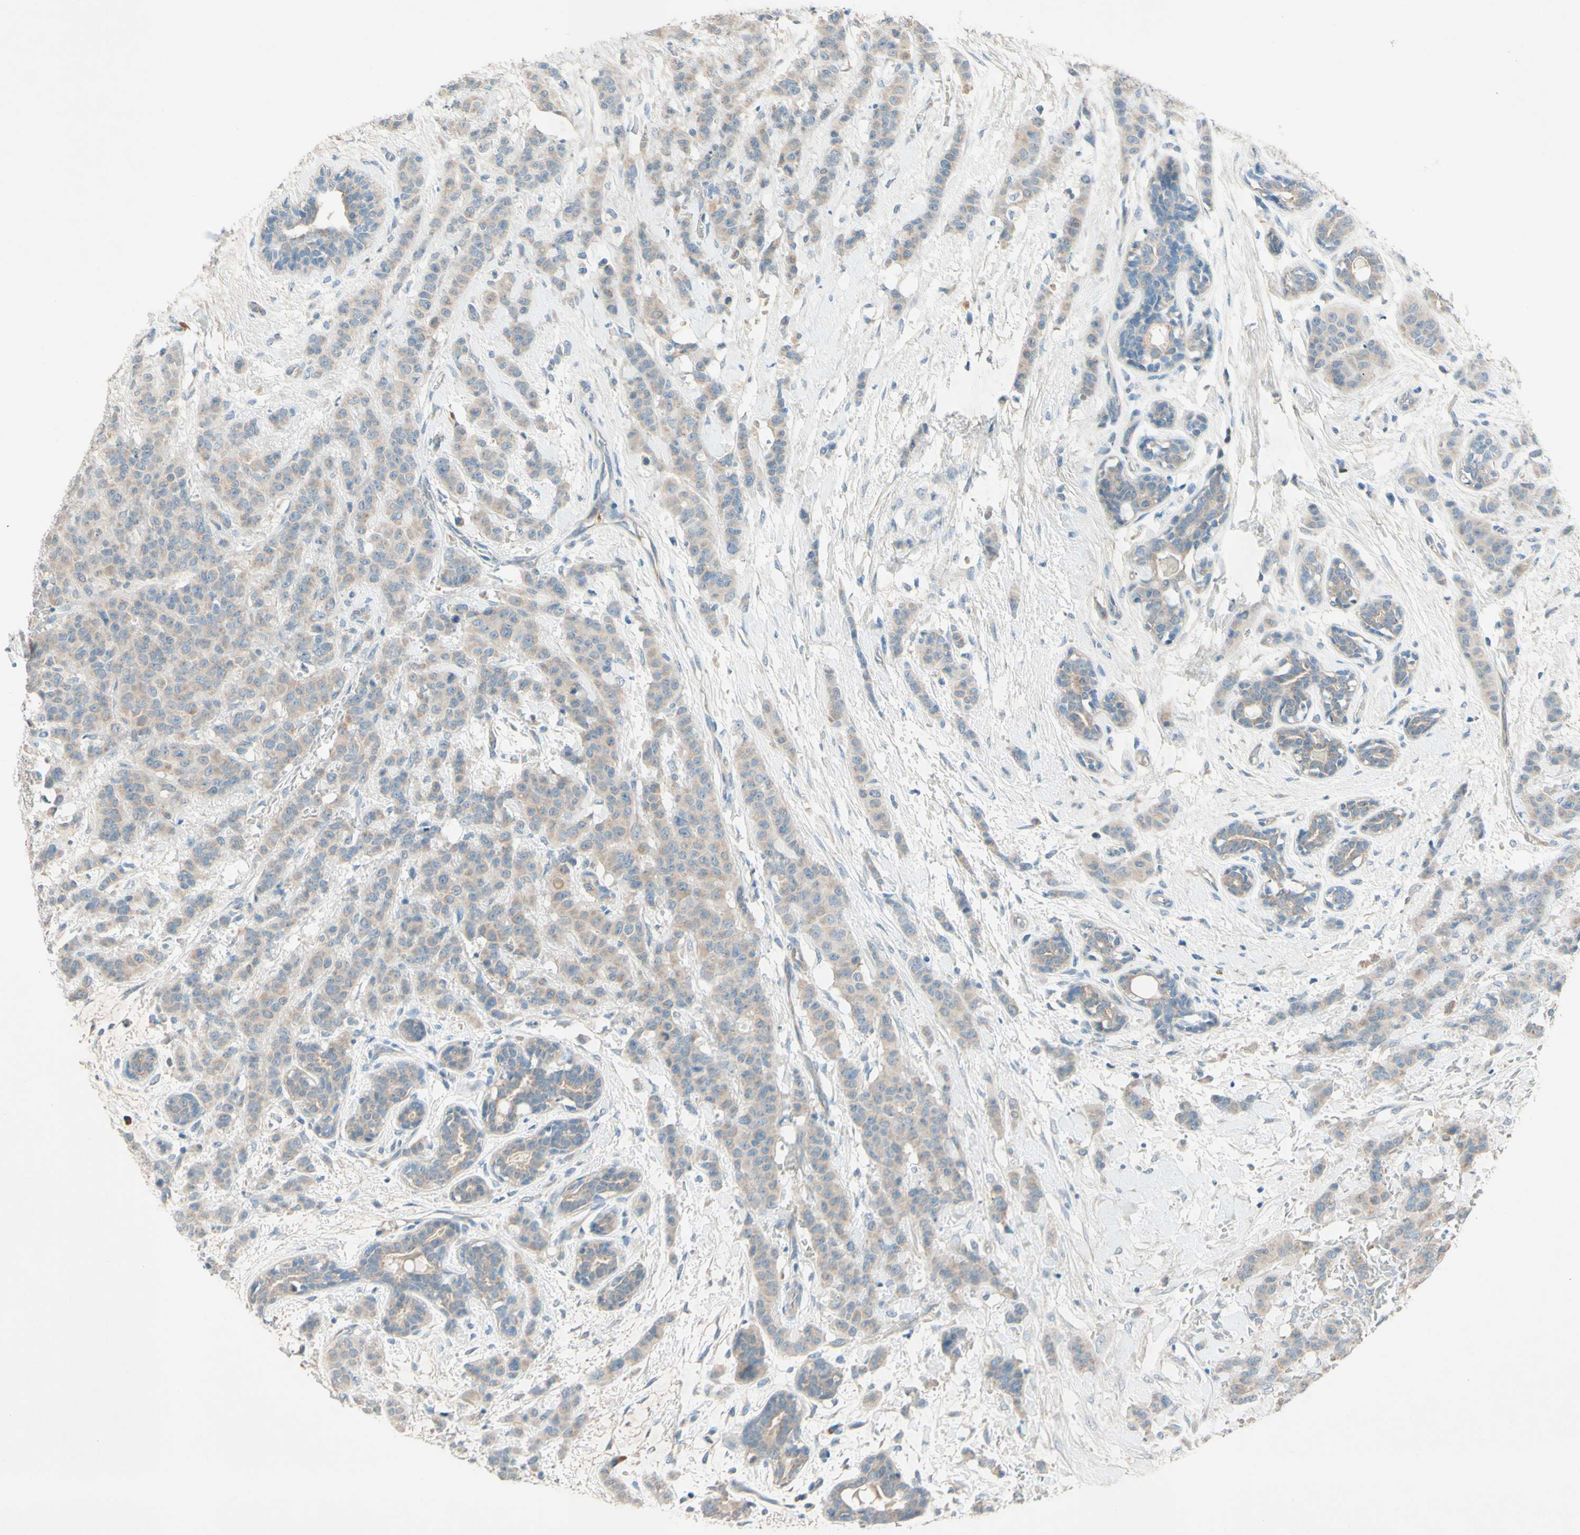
{"staining": {"intensity": "weak", "quantity": ">75%", "location": "cytoplasmic/membranous"}, "tissue": "breast cancer", "cell_type": "Tumor cells", "image_type": "cancer", "snomed": [{"axis": "morphology", "description": "Normal tissue, NOS"}, {"axis": "morphology", "description": "Duct carcinoma"}, {"axis": "topography", "description": "Breast"}], "caption": "Immunohistochemical staining of human breast cancer (infiltrating ductal carcinoma) shows low levels of weak cytoplasmic/membranous protein expression in approximately >75% of tumor cells. (DAB = brown stain, brightfield microscopy at high magnification).", "gene": "IL2", "patient": {"sex": "female", "age": 40}}